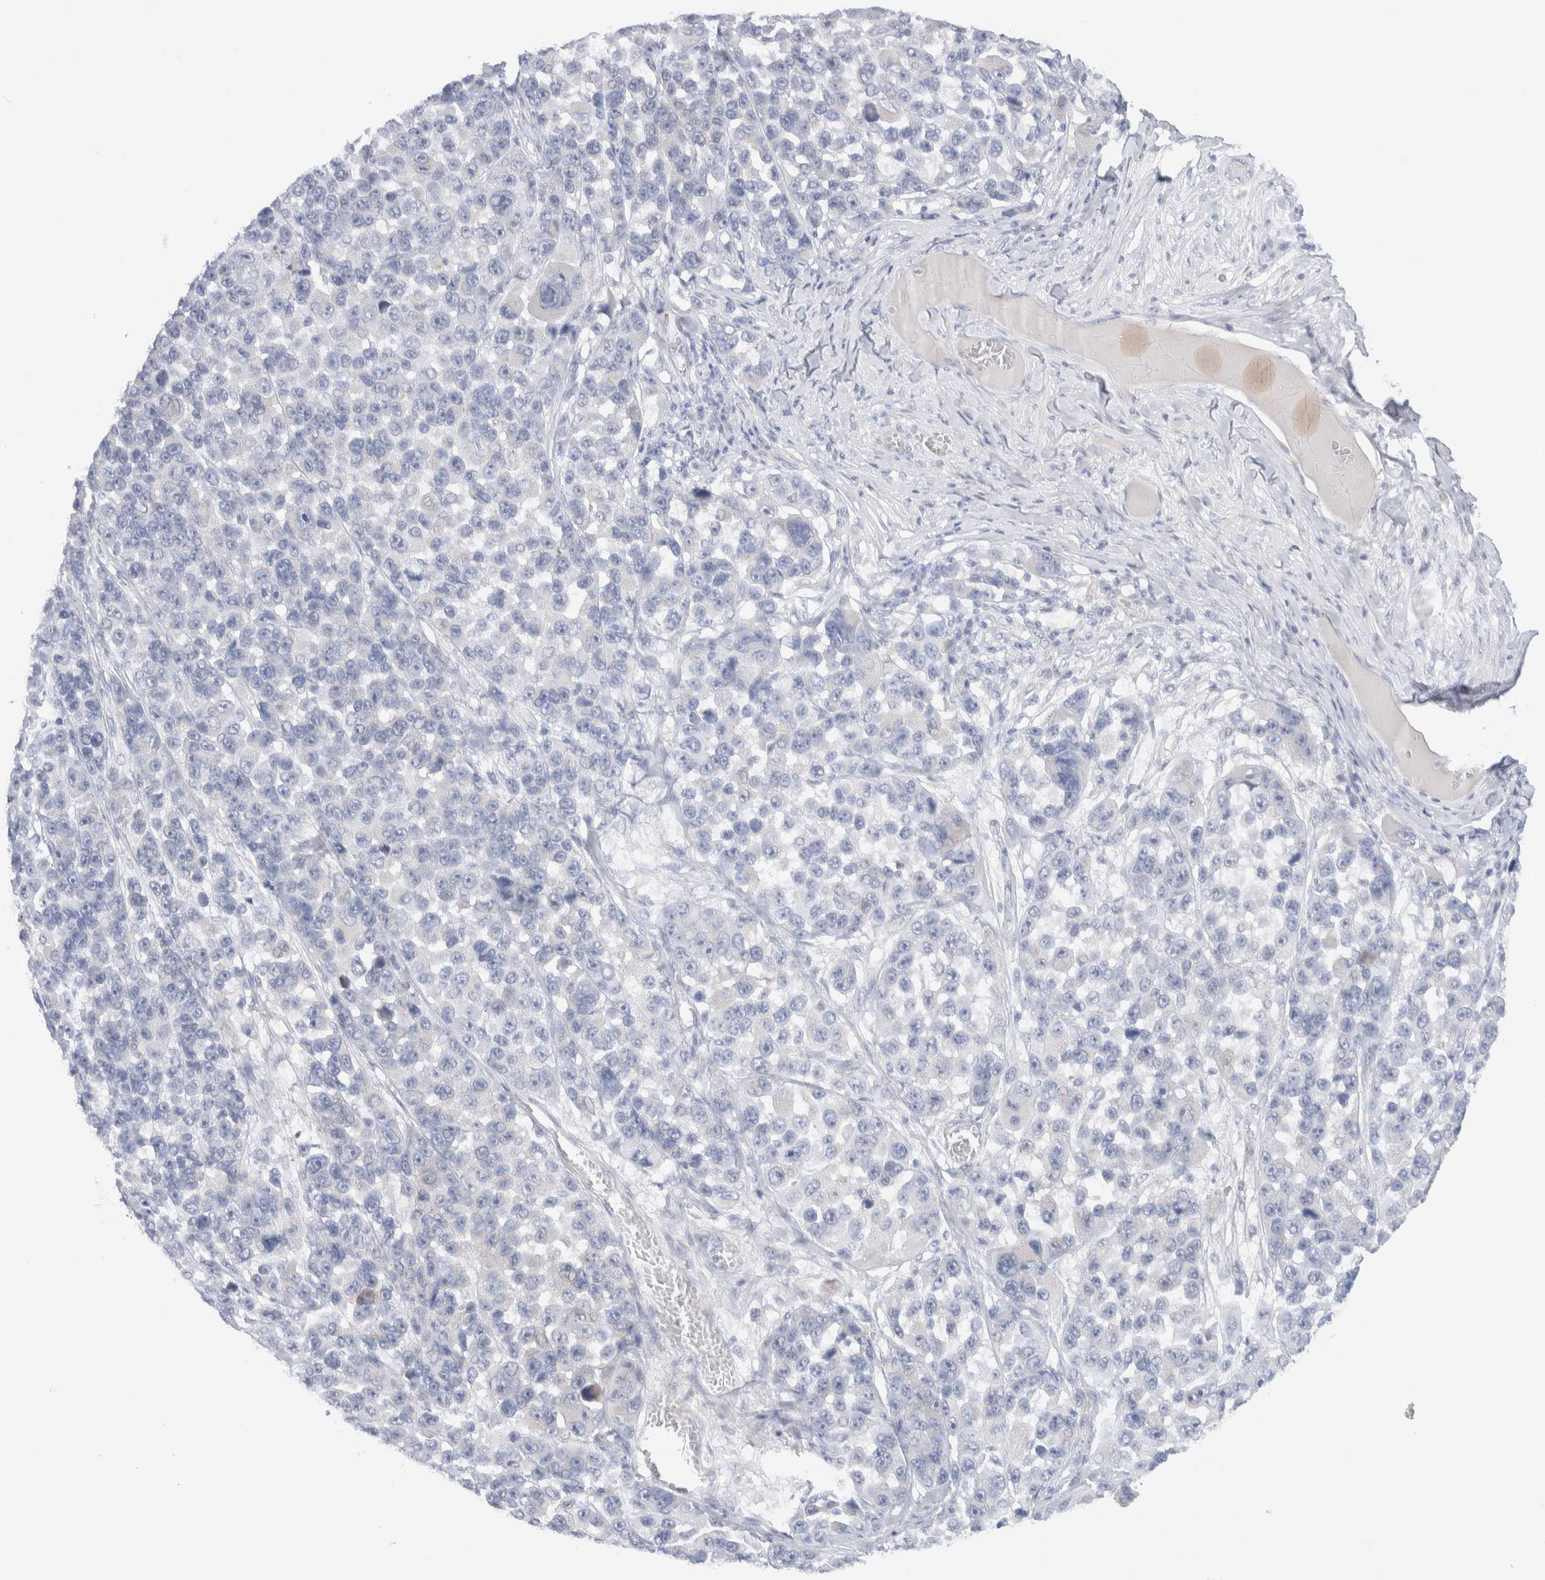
{"staining": {"intensity": "negative", "quantity": "none", "location": "none"}, "tissue": "melanoma", "cell_type": "Tumor cells", "image_type": "cancer", "snomed": [{"axis": "morphology", "description": "Malignant melanoma, NOS"}, {"axis": "topography", "description": "Skin"}], "caption": "This is an immunohistochemistry micrograph of human melanoma. There is no positivity in tumor cells.", "gene": "C1orf112", "patient": {"sex": "male", "age": 53}}